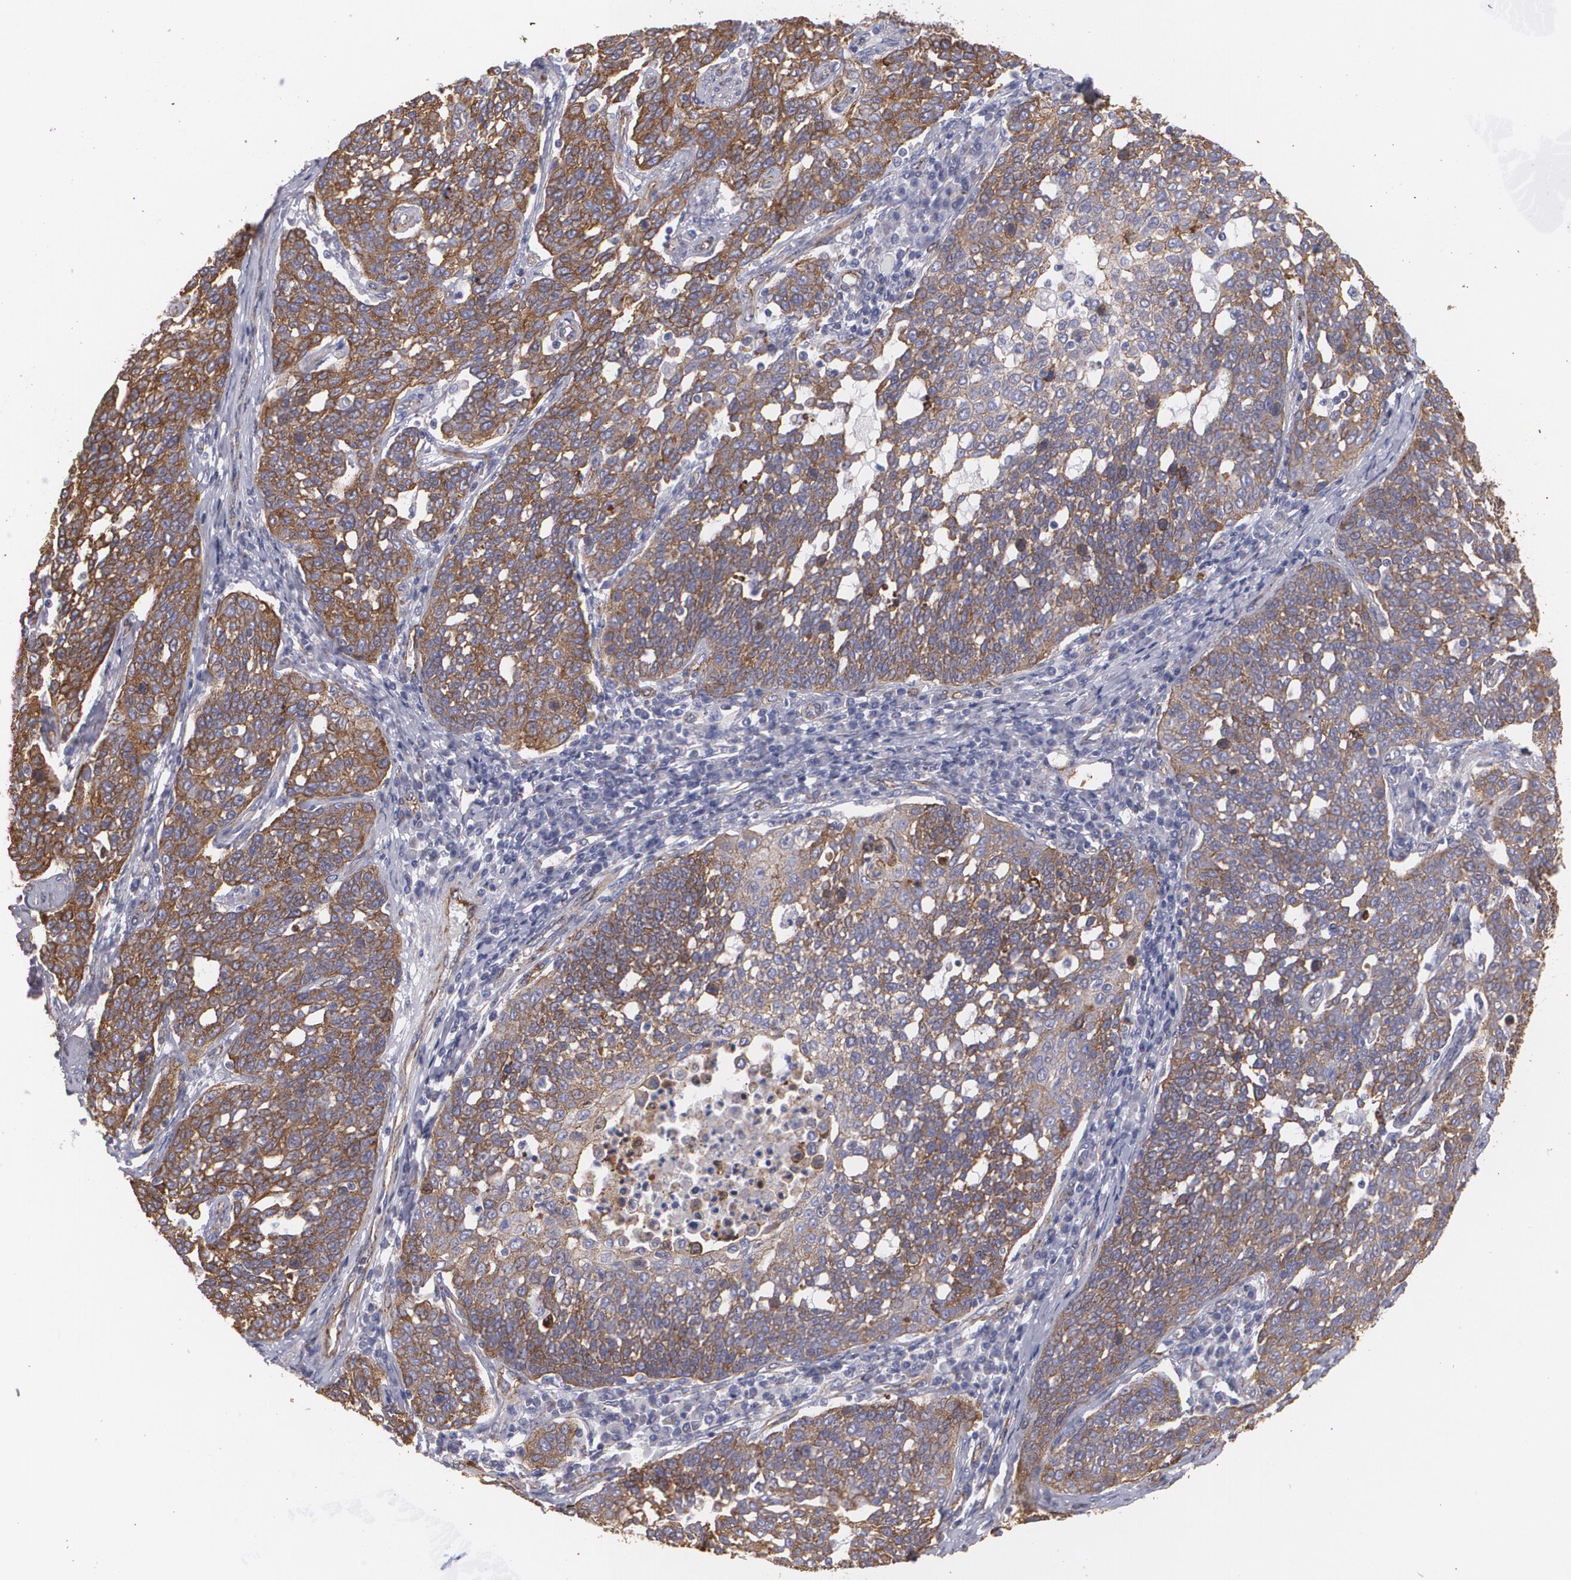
{"staining": {"intensity": "moderate", "quantity": ">75%", "location": "cytoplasmic/membranous"}, "tissue": "cervical cancer", "cell_type": "Tumor cells", "image_type": "cancer", "snomed": [{"axis": "morphology", "description": "Squamous cell carcinoma, NOS"}, {"axis": "topography", "description": "Cervix"}], "caption": "Brown immunohistochemical staining in human cervical cancer reveals moderate cytoplasmic/membranous expression in about >75% of tumor cells.", "gene": "TJP1", "patient": {"sex": "female", "age": 34}}